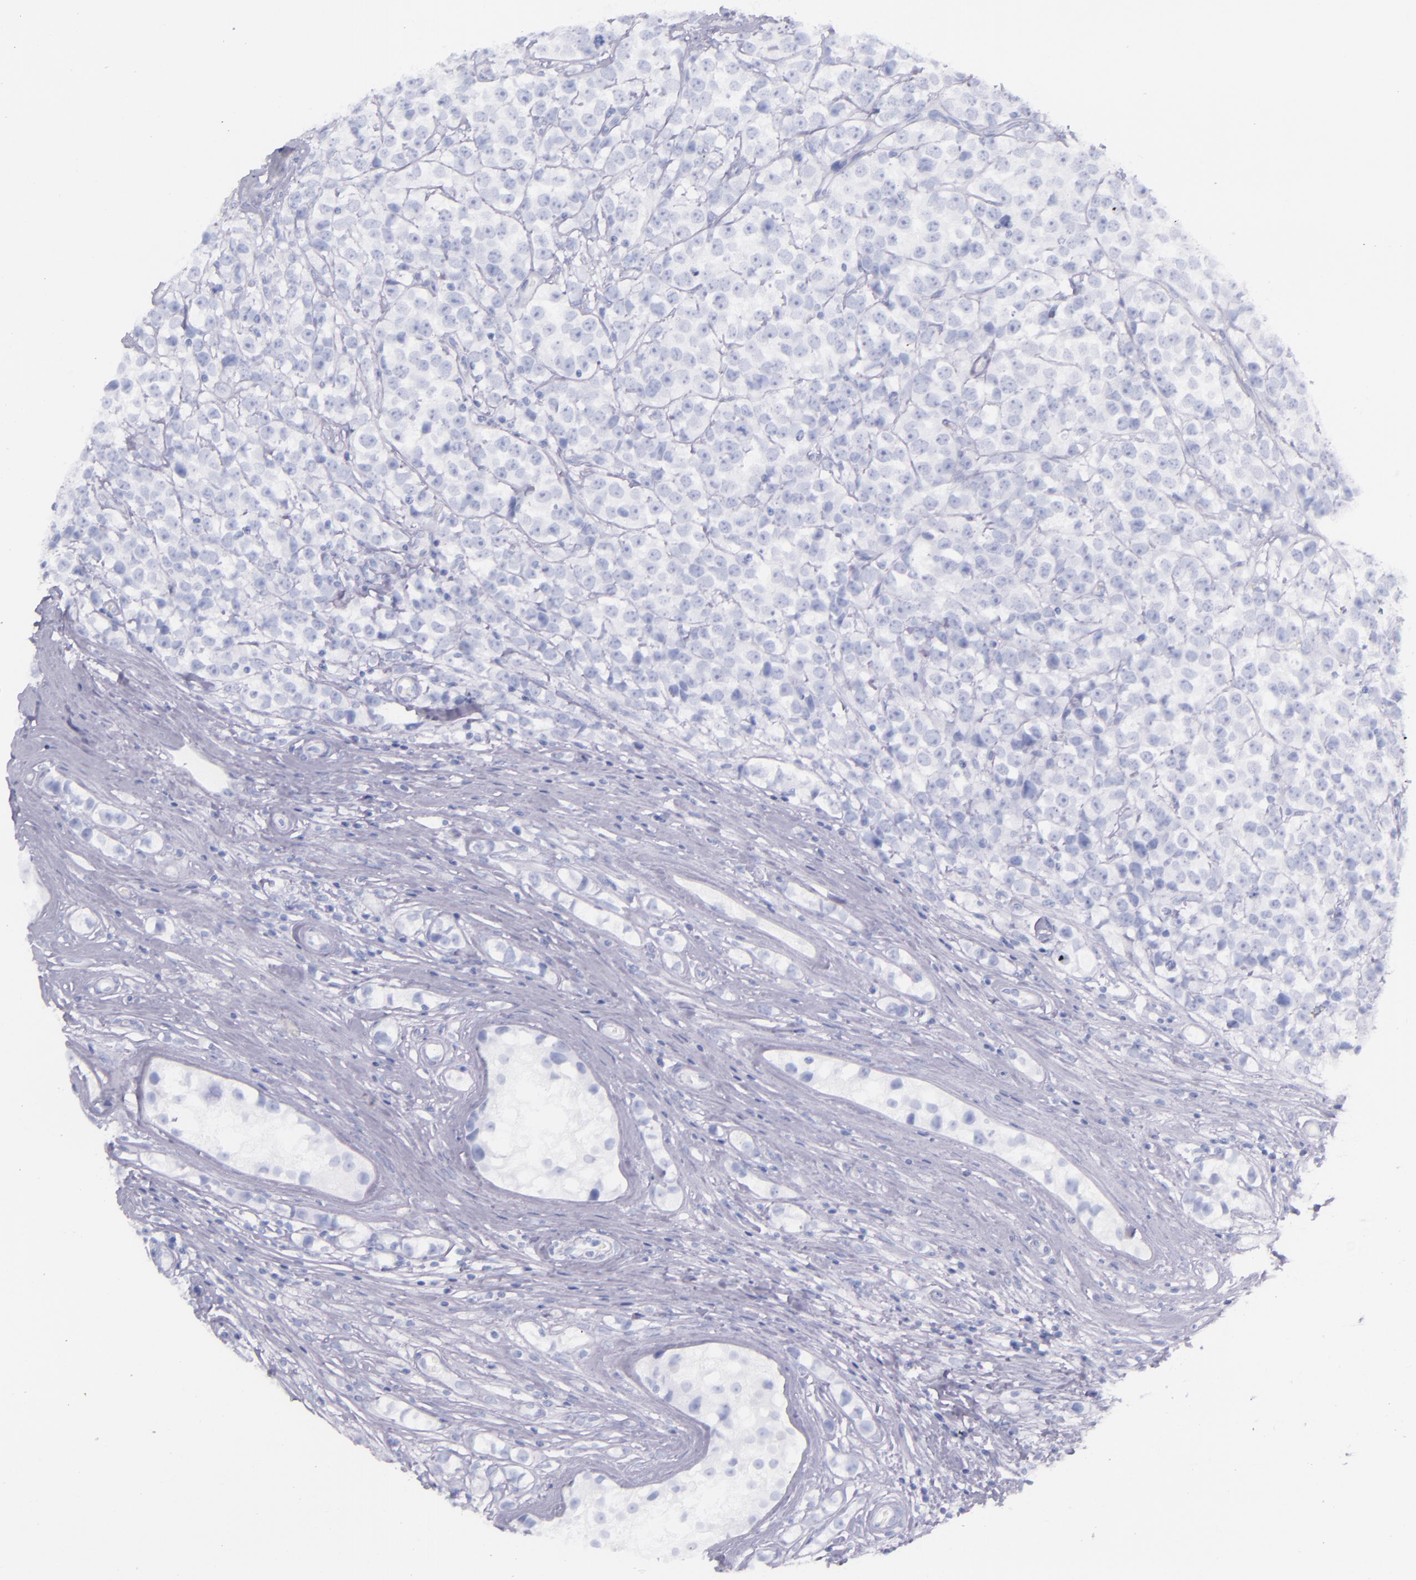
{"staining": {"intensity": "negative", "quantity": "none", "location": "none"}, "tissue": "testis cancer", "cell_type": "Tumor cells", "image_type": "cancer", "snomed": [{"axis": "morphology", "description": "Seminoma, NOS"}, {"axis": "topography", "description": "Testis"}], "caption": "This is a photomicrograph of immunohistochemistry (IHC) staining of seminoma (testis), which shows no expression in tumor cells.", "gene": "SFTPB", "patient": {"sex": "male", "age": 25}}